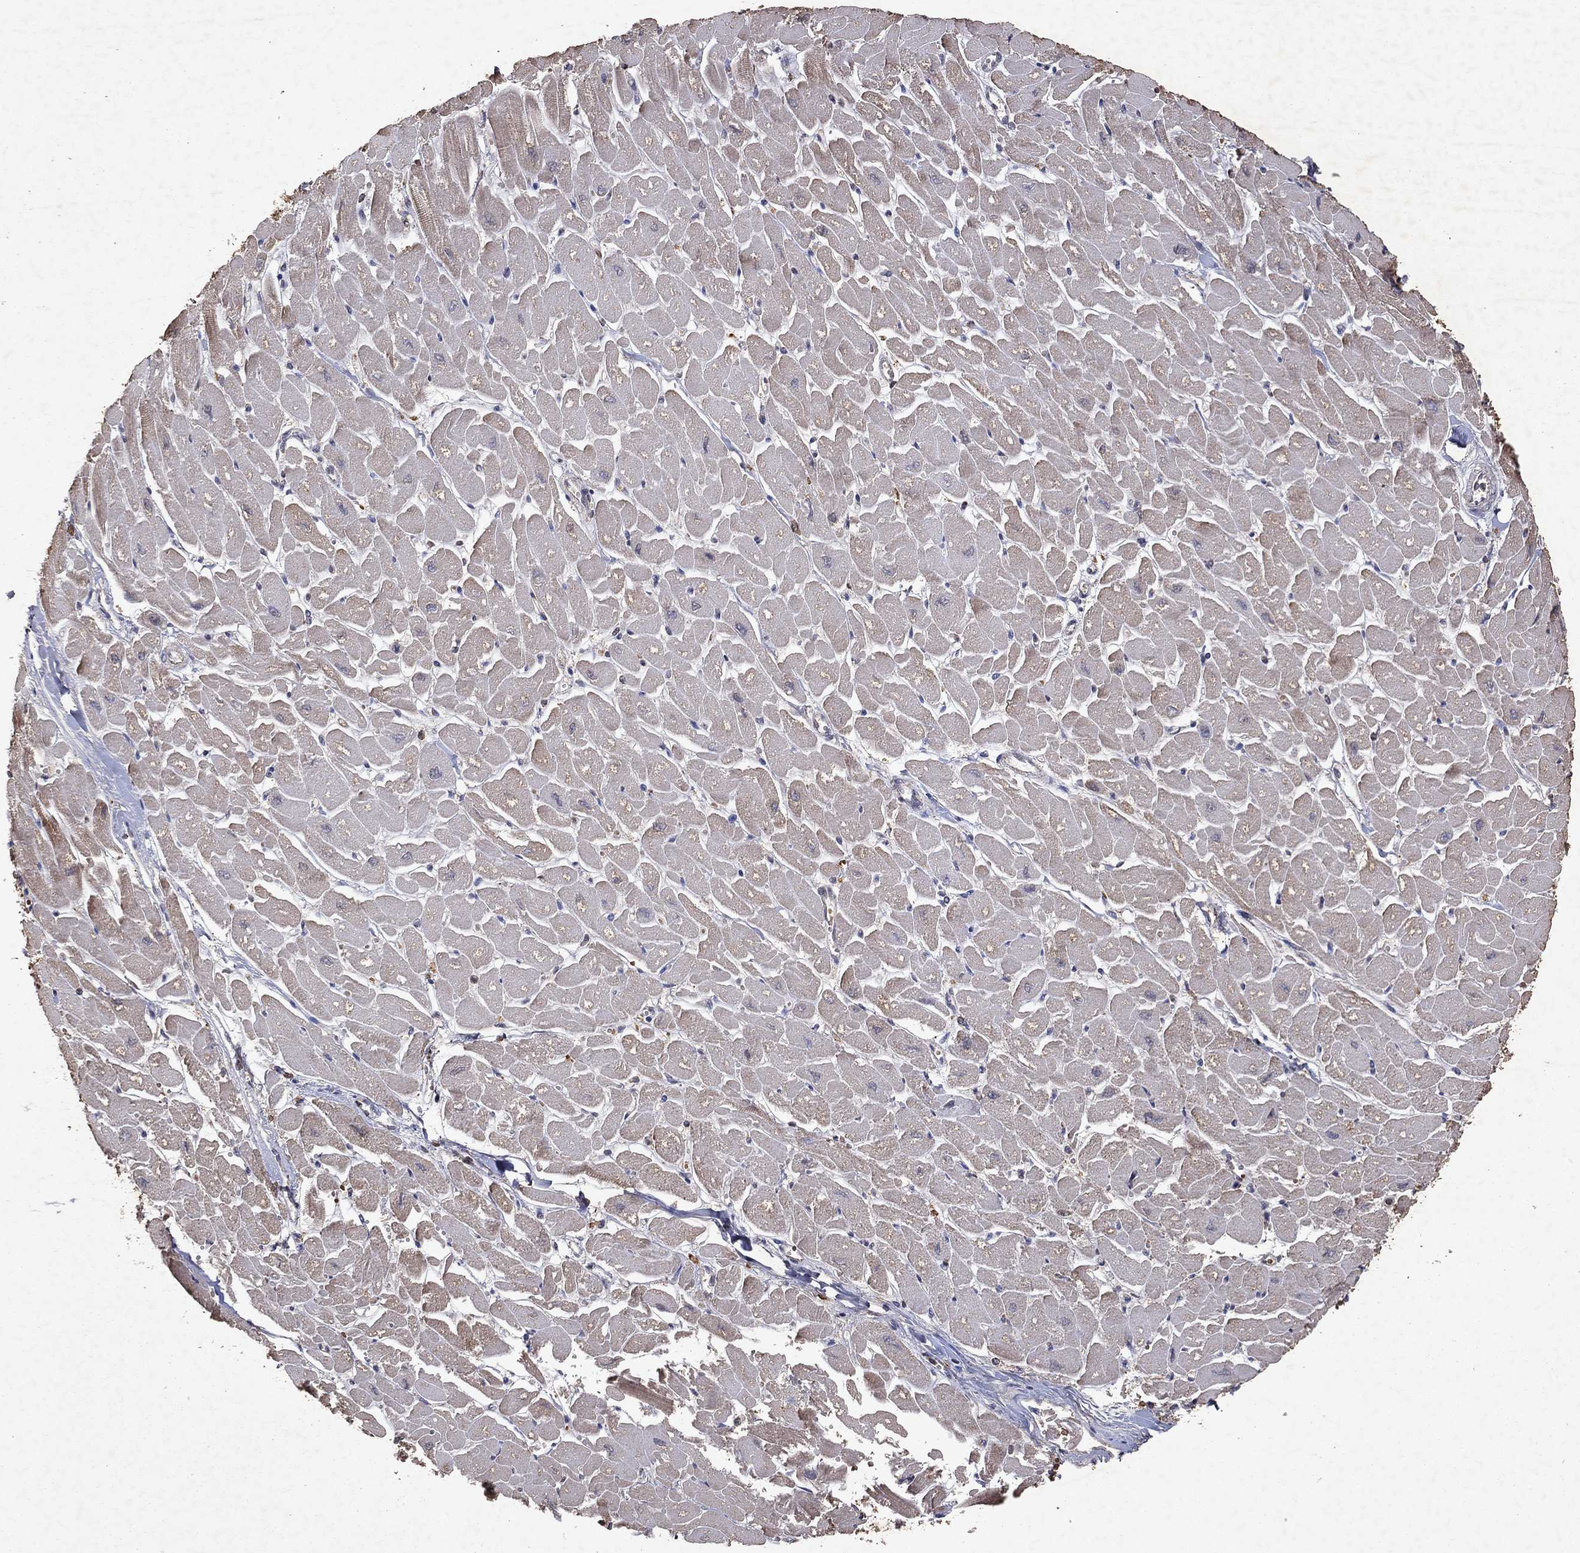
{"staining": {"intensity": "weak", "quantity": "<25%", "location": "cytoplasmic/membranous"}, "tissue": "heart muscle", "cell_type": "Cardiomyocytes", "image_type": "normal", "snomed": [{"axis": "morphology", "description": "Normal tissue, NOS"}, {"axis": "topography", "description": "Heart"}], "caption": "A micrograph of human heart muscle is negative for staining in cardiomyocytes. (DAB IHC visualized using brightfield microscopy, high magnification).", "gene": "PYROXD2", "patient": {"sex": "male", "age": 57}}